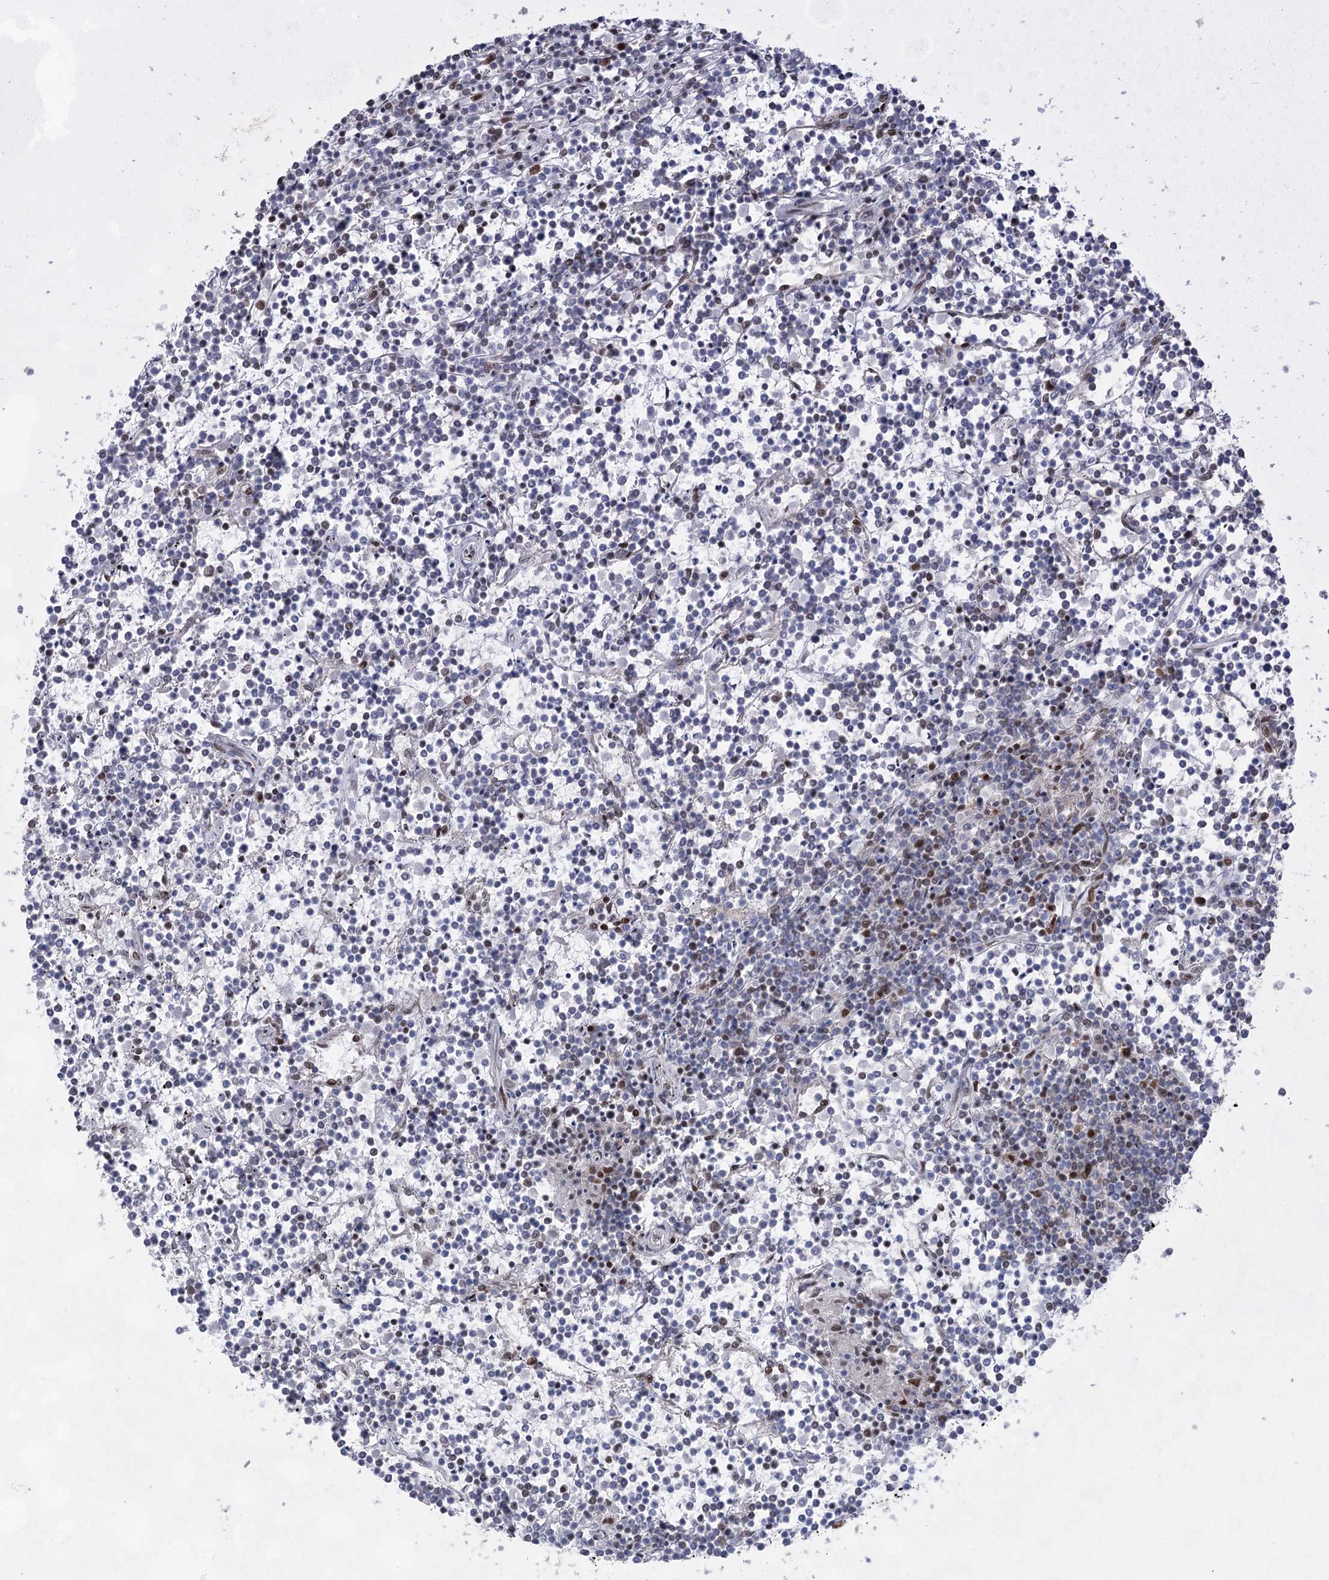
{"staining": {"intensity": "negative", "quantity": "none", "location": "none"}, "tissue": "lymphoma", "cell_type": "Tumor cells", "image_type": "cancer", "snomed": [{"axis": "morphology", "description": "Malignant lymphoma, non-Hodgkin's type, Low grade"}, {"axis": "topography", "description": "Spleen"}], "caption": "Low-grade malignant lymphoma, non-Hodgkin's type was stained to show a protein in brown. There is no significant staining in tumor cells. (DAB (3,3'-diaminobenzidine) immunohistochemistry (IHC) visualized using brightfield microscopy, high magnification).", "gene": "ZCCHC8", "patient": {"sex": "female", "age": 19}}